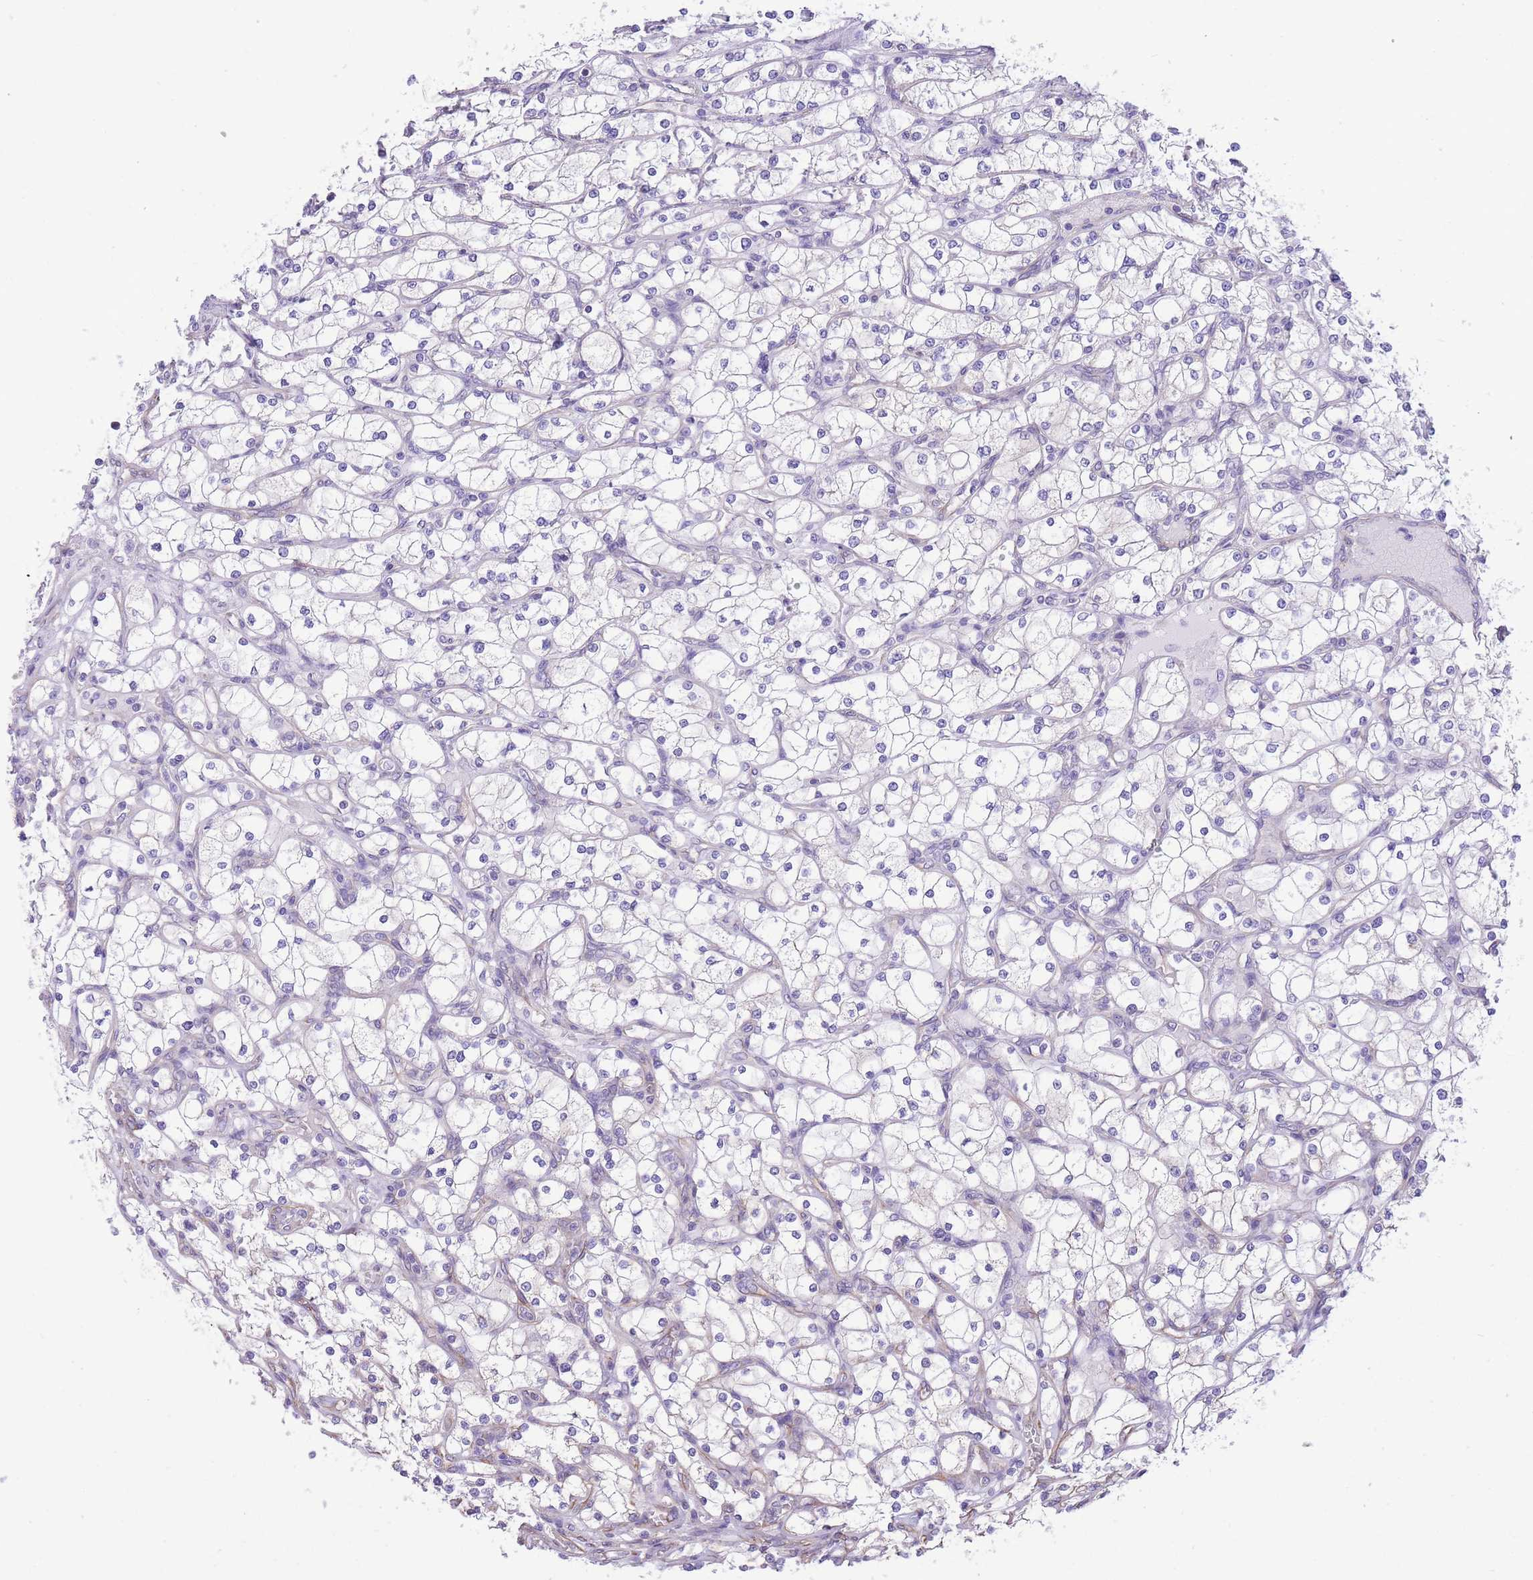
{"staining": {"intensity": "negative", "quantity": "none", "location": "none"}, "tissue": "renal cancer", "cell_type": "Tumor cells", "image_type": "cancer", "snomed": [{"axis": "morphology", "description": "Adenocarcinoma, NOS"}, {"axis": "topography", "description": "Kidney"}], "caption": "This is an immunohistochemistry (IHC) histopathology image of human renal cancer (adenocarcinoma). There is no positivity in tumor cells.", "gene": "RHOU", "patient": {"sex": "male", "age": 80}}